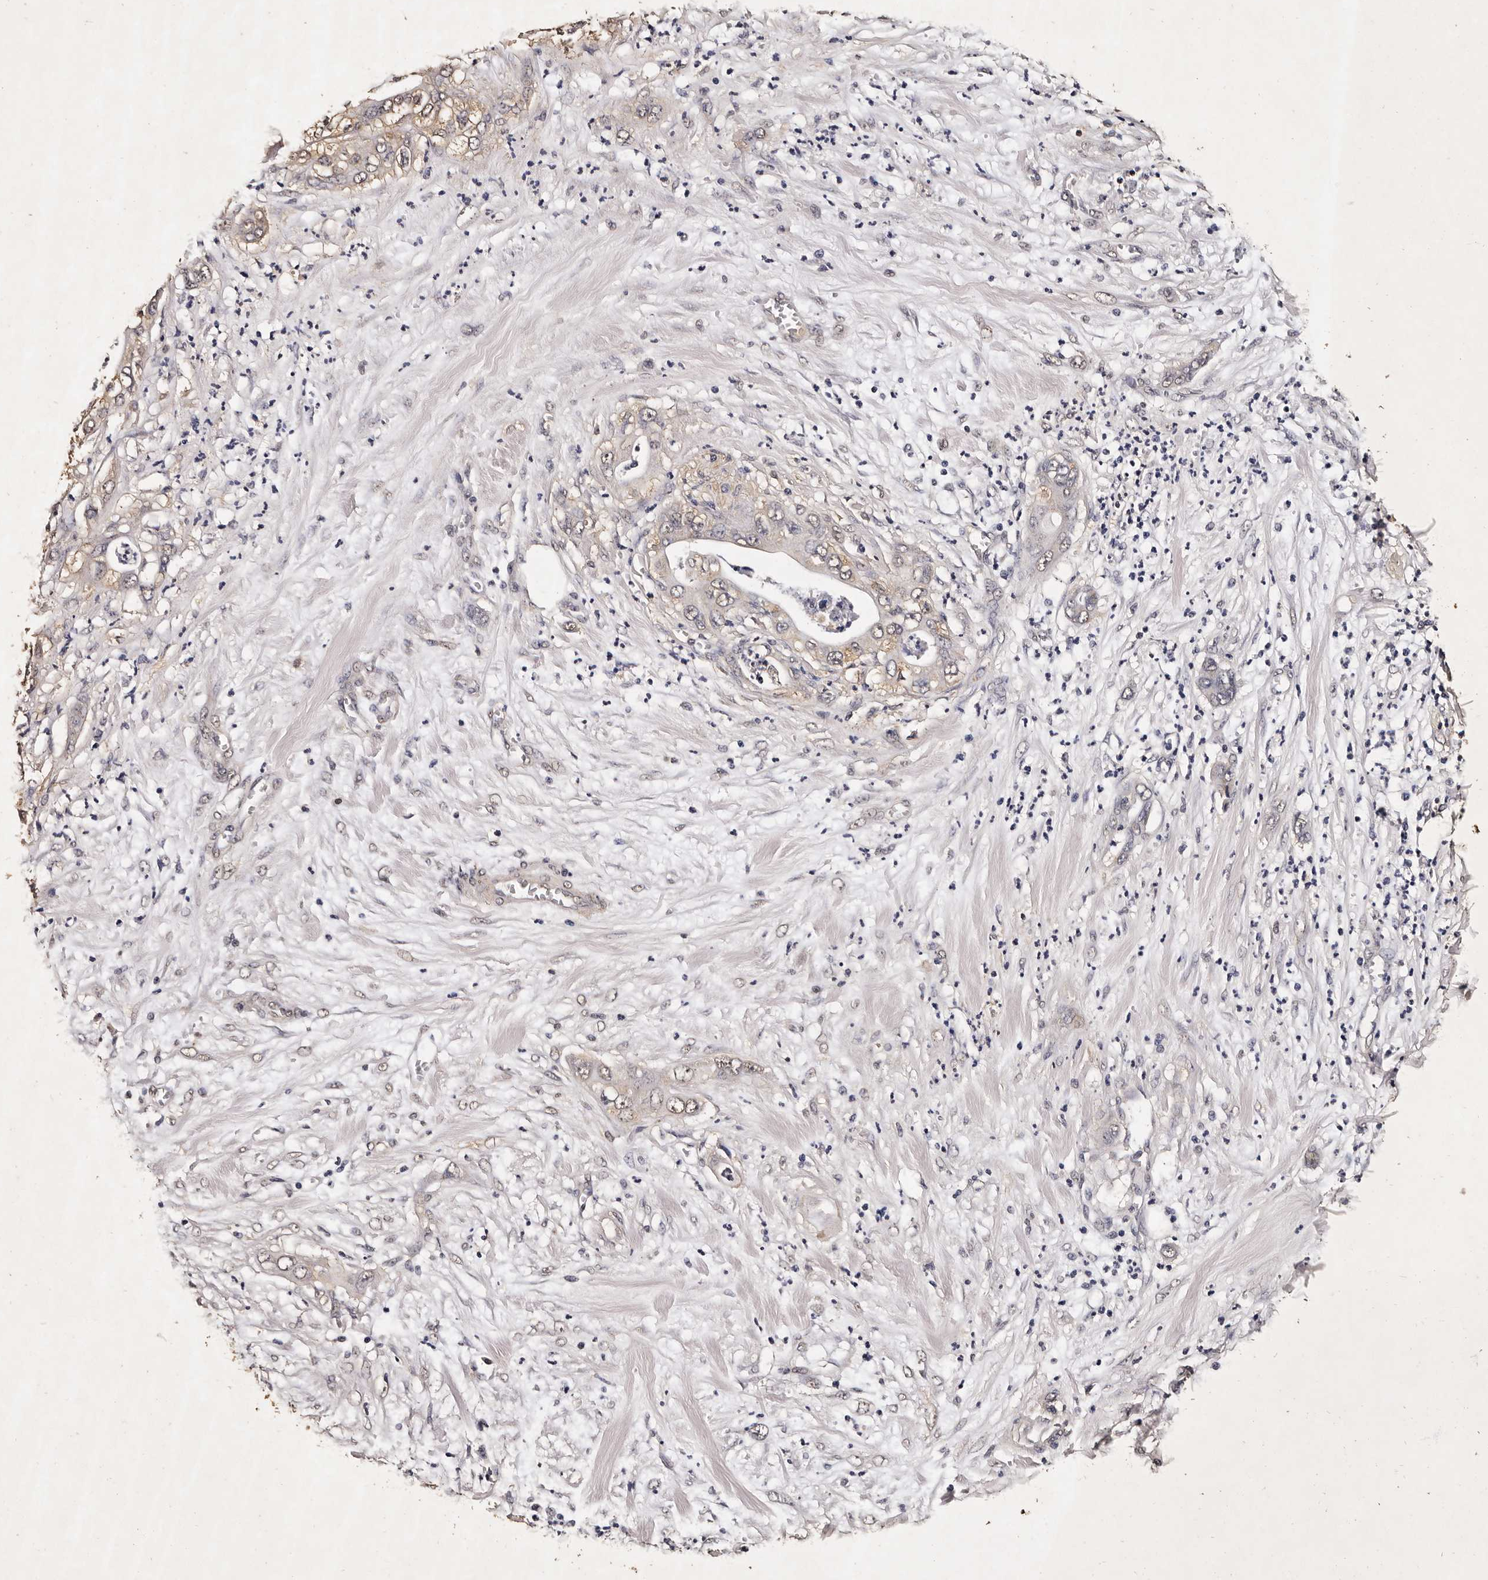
{"staining": {"intensity": "weak", "quantity": "<25%", "location": "nuclear"}, "tissue": "pancreatic cancer", "cell_type": "Tumor cells", "image_type": "cancer", "snomed": [{"axis": "morphology", "description": "Adenocarcinoma, NOS"}, {"axis": "topography", "description": "Pancreas"}], "caption": "Photomicrograph shows no protein staining in tumor cells of adenocarcinoma (pancreatic) tissue.", "gene": "PARS2", "patient": {"sex": "female", "age": 78}}